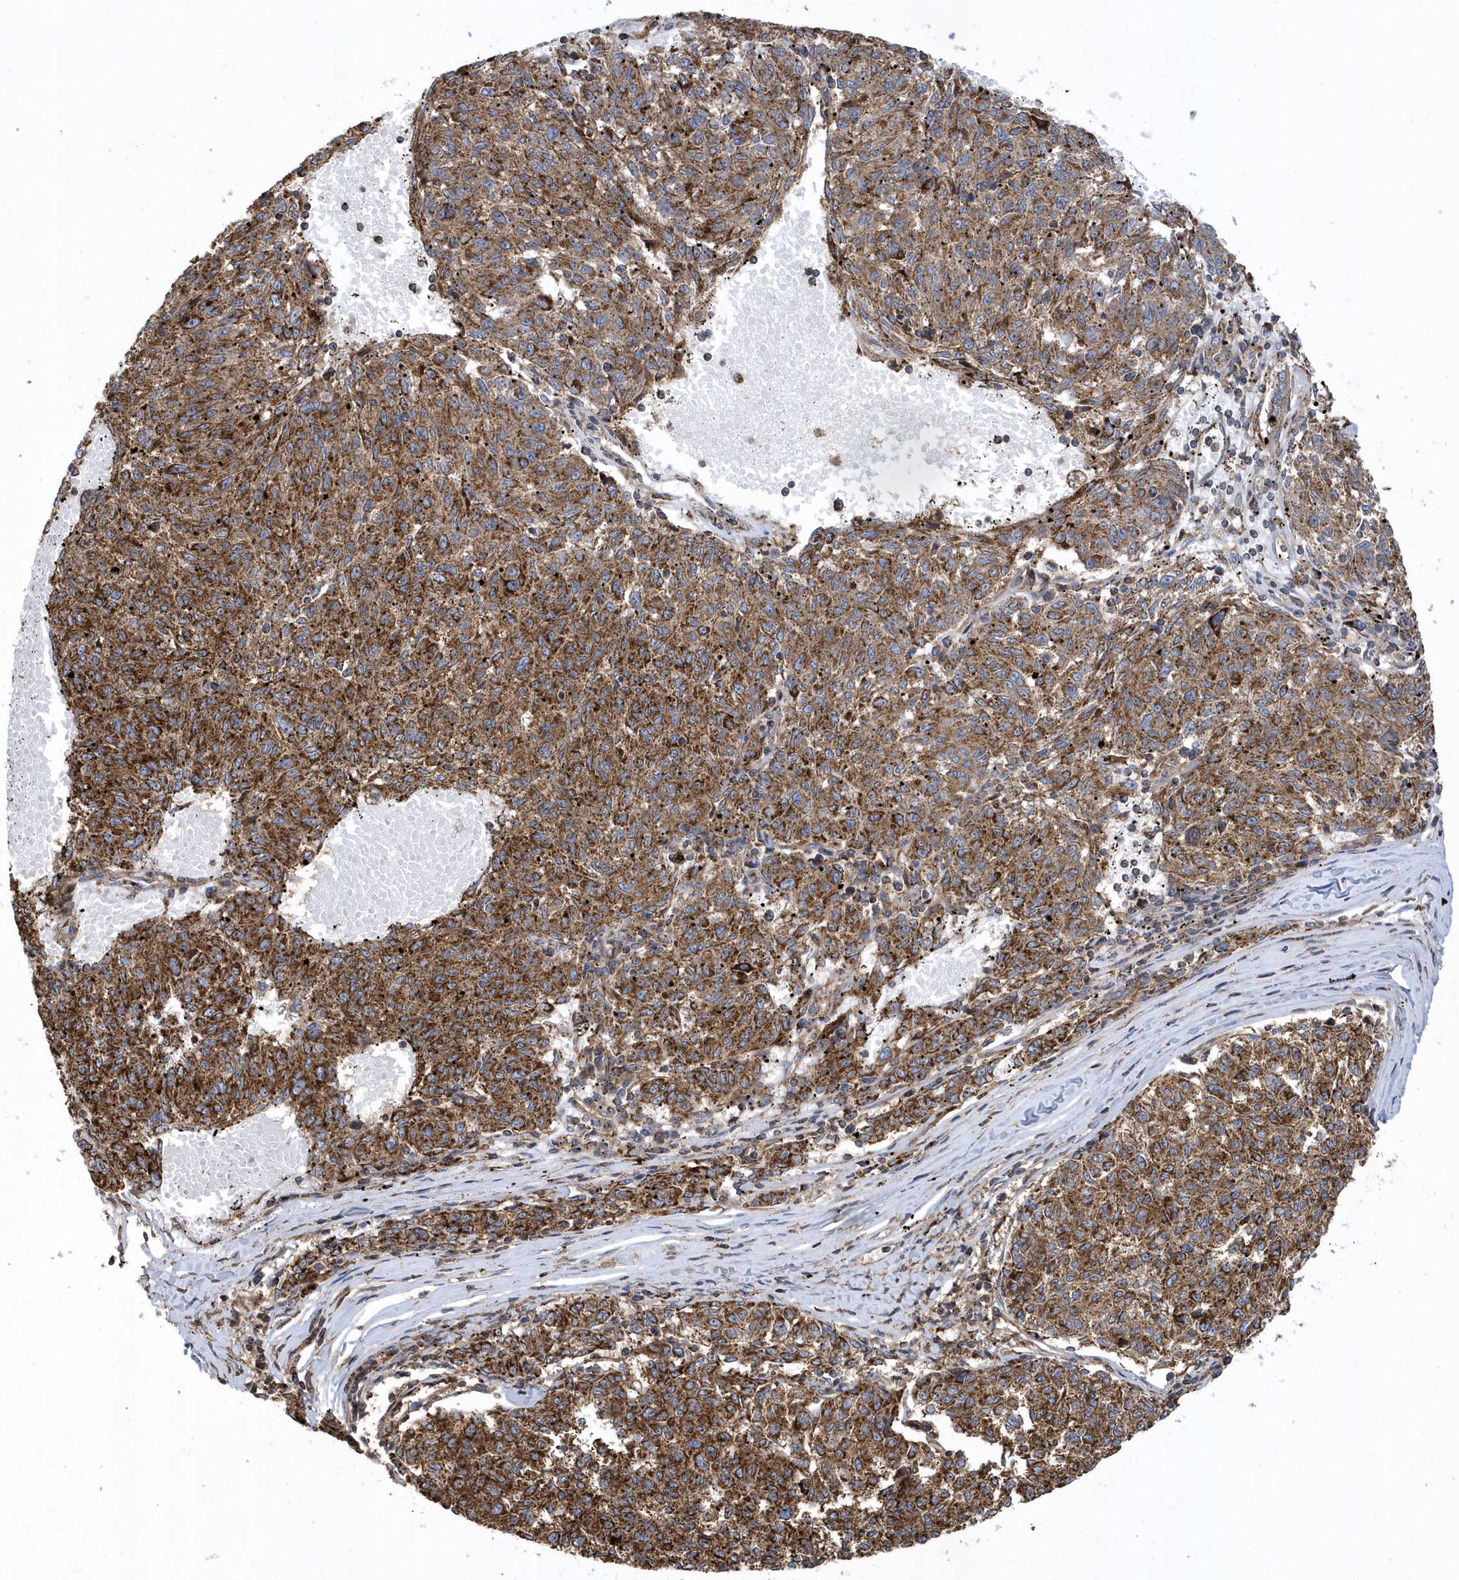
{"staining": {"intensity": "strong", "quantity": ">75%", "location": "cytoplasmic/membranous"}, "tissue": "melanoma", "cell_type": "Tumor cells", "image_type": "cancer", "snomed": [{"axis": "morphology", "description": "Malignant melanoma, NOS"}, {"axis": "topography", "description": "Skin"}], "caption": "The histopathology image exhibits a brown stain indicating the presence of a protein in the cytoplasmic/membranous of tumor cells in malignant melanoma.", "gene": "TRAIP", "patient": {"sex": "female", "age": 72}}